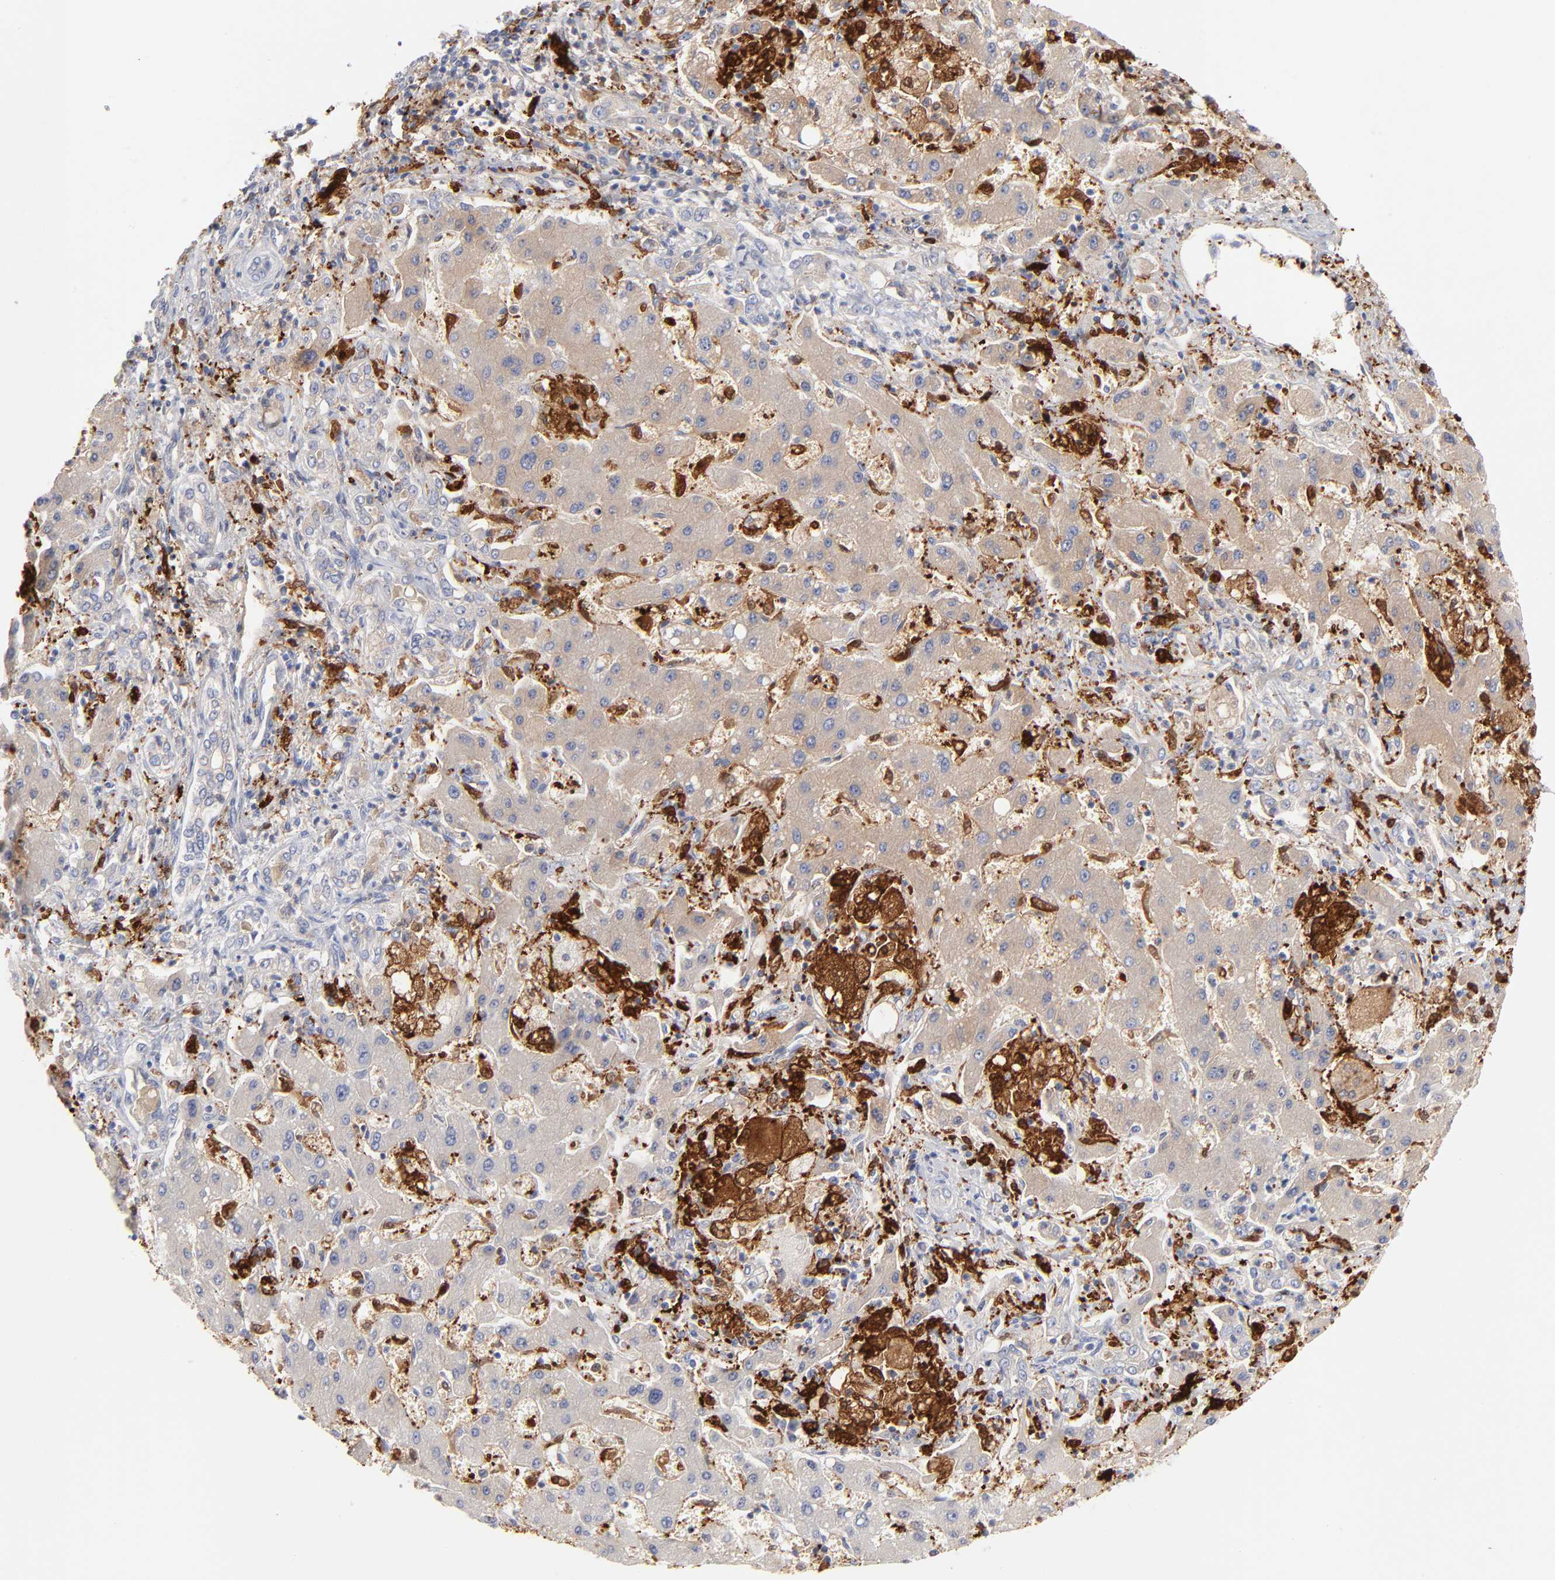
{"staining": {"intensity": "negative", "quantity": "none", "location": "none"}, "tissue": "liver cancer", "cell_type": "Tumor cells", "image_type": "cancer", "snomed": [{"axis": "morphology", "description": "Cholangiocarcinoma"}, {"axis": "topography", "description": "Liver"}], "caption": "This histopathology image is of liver cancer (cholangiocarcinoma) stained with IHC to label a protein in brown with the nuclei are counter-stained blue. There is no staining in tumor cells.", "gene": "IFIT2", "patient": {"sex": "male", "age": 50}}